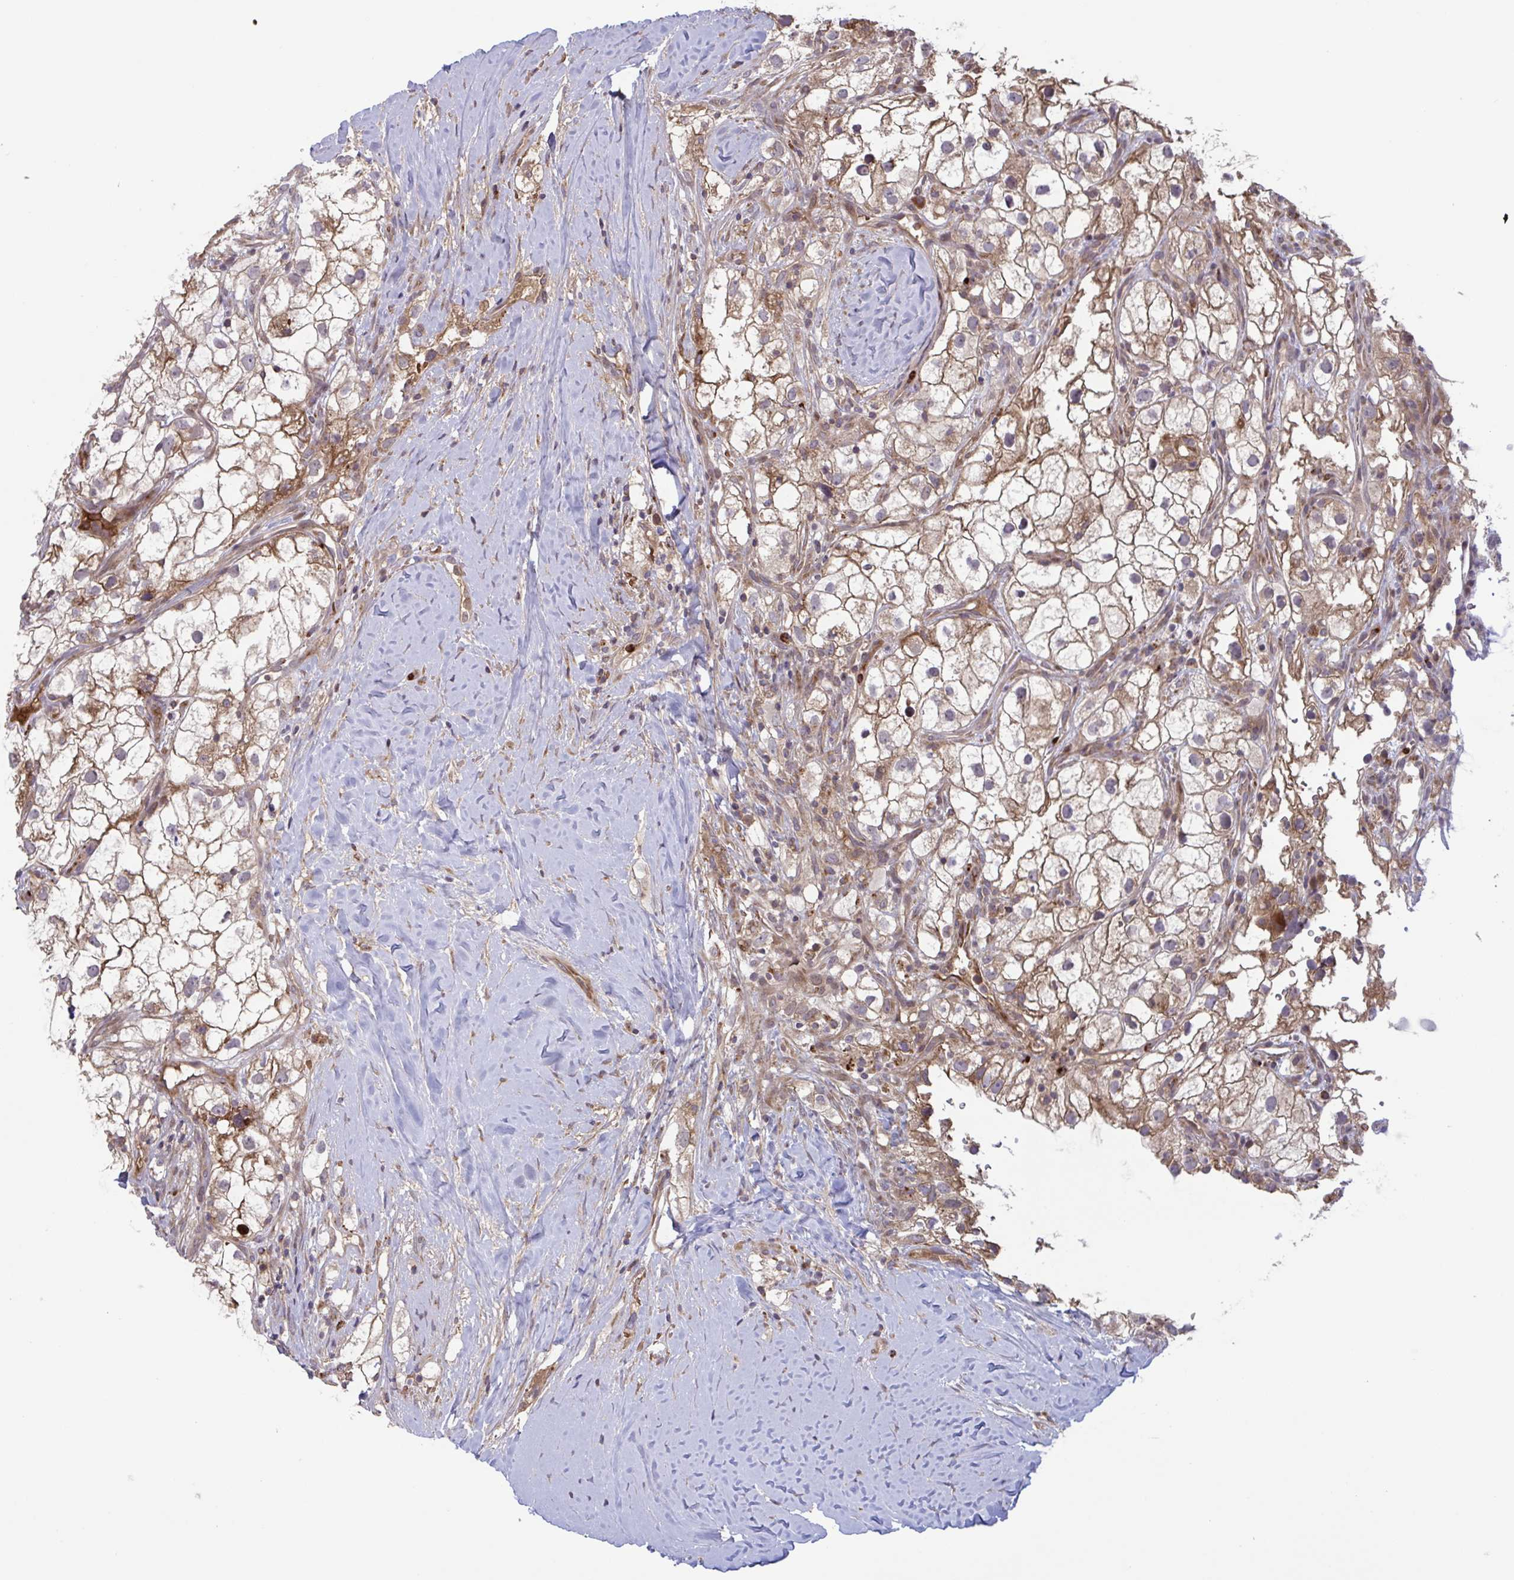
{"staining": {"intensity": "weak", "quantity": ">75%", "location": "cytoplasmic/membranous"}, "tissue": "renal cancer", "cell_type": "Tumor cells", "image_type": "cancer", "snomed": [{"axis": "morphology", "description": "Adenocarcinoma, NOS"}, {"axis": "topography", "description": "Kidney"}], "caption": "Weak cytoplasmic/membranous staining for a protein is appreciated in approximately >75% of tumor cells of renal cancer using immunohistochemistry (IHC).", "gene": "IL1R1", "patient": {"sex": "male", "age": 59}}